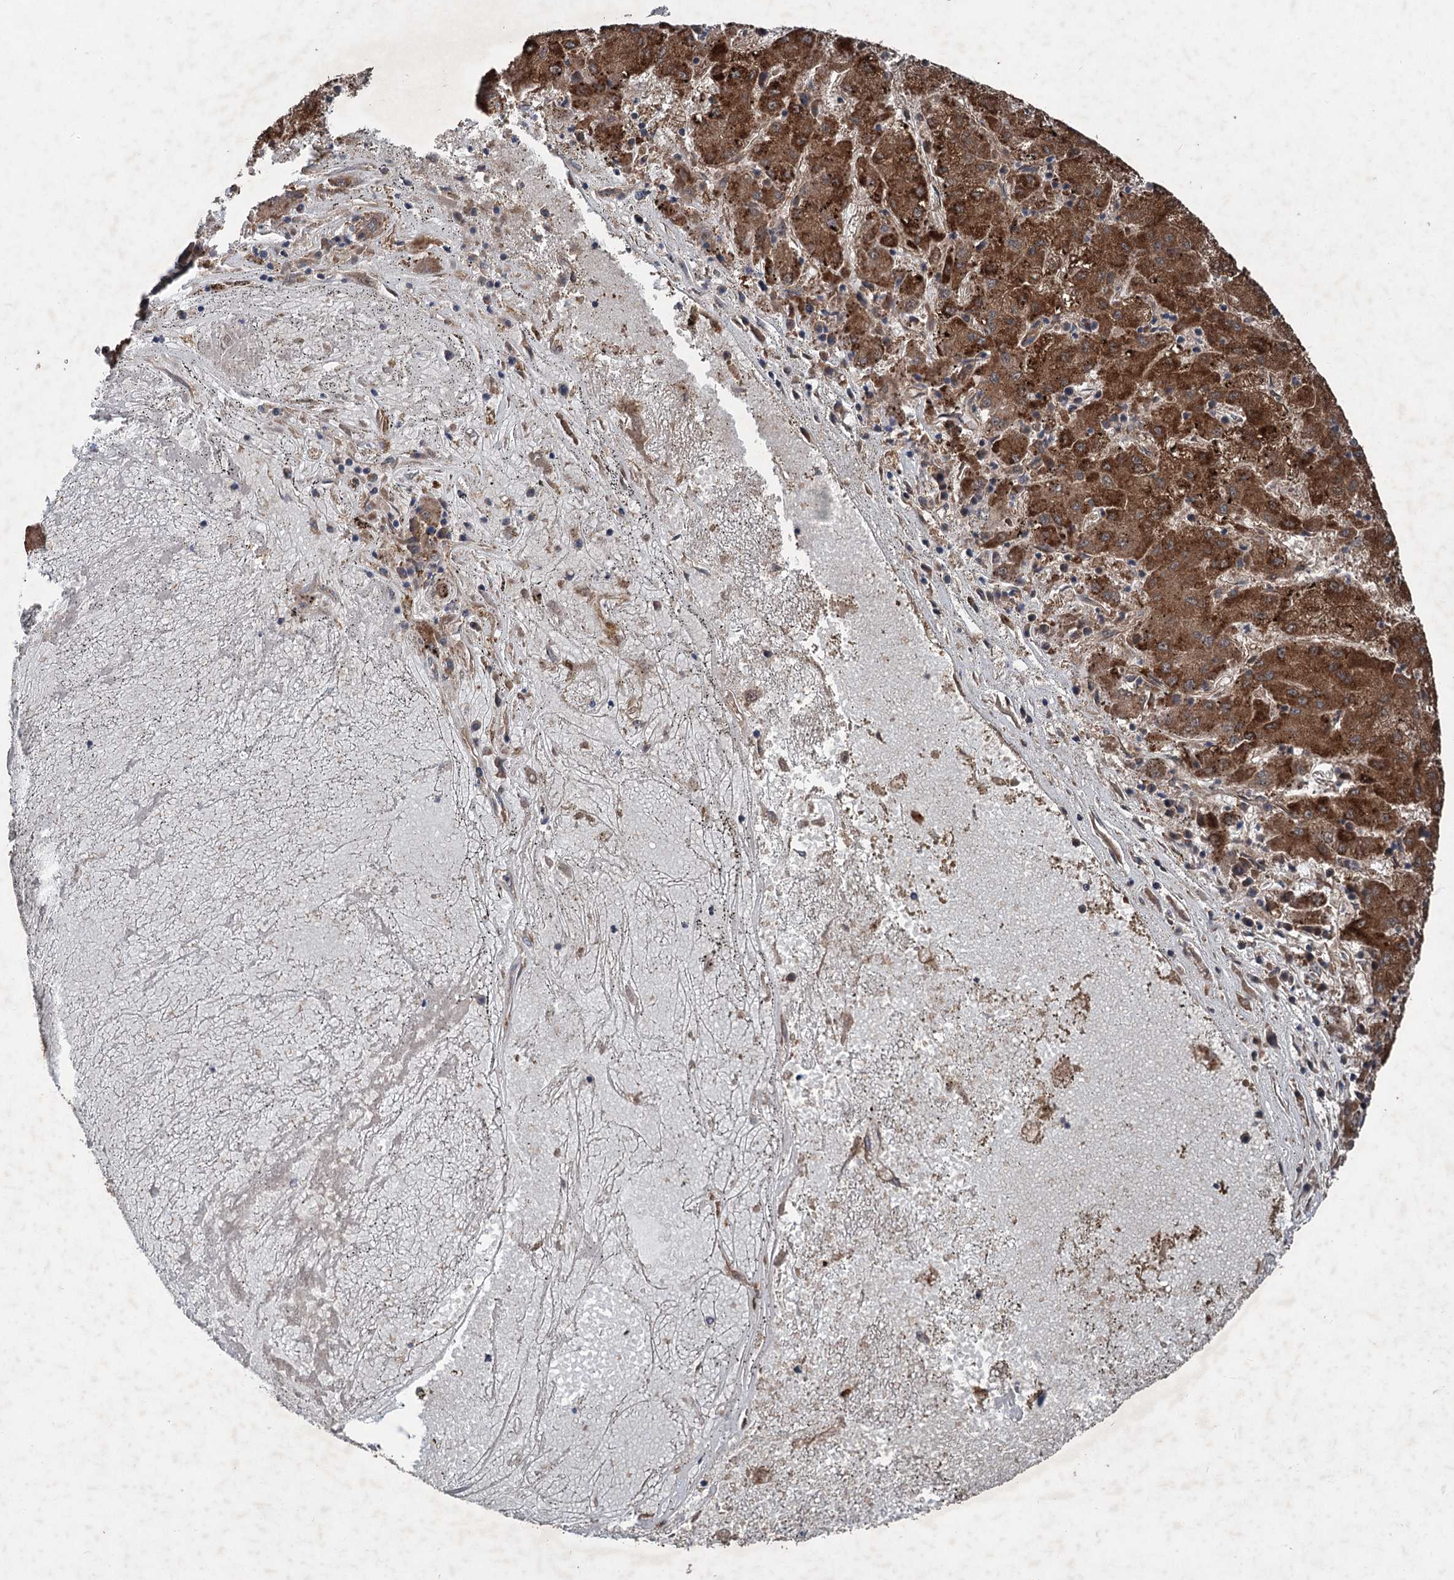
{"staining": {"intensity": "strong", "quantity": ">75%", "location": "cytoplasmic/membranous"}, "tissue": "liver cancer", "cell_type": "Tumor cells", "image_type": "cancer", "snomed": [{"axis": "morphology", "description": "Carcinoma, Hepatocellular, NOS"}, {"axis": "topography", "description": "Liver"}], "caption": "Tumor cells show high levels of strong cytoplasmic/membranous expression in approximately >75% of cells in liver hepatocellular carcinoma.", "gene": "RNF214", "patient": {"sex": "male", "age": 72}}